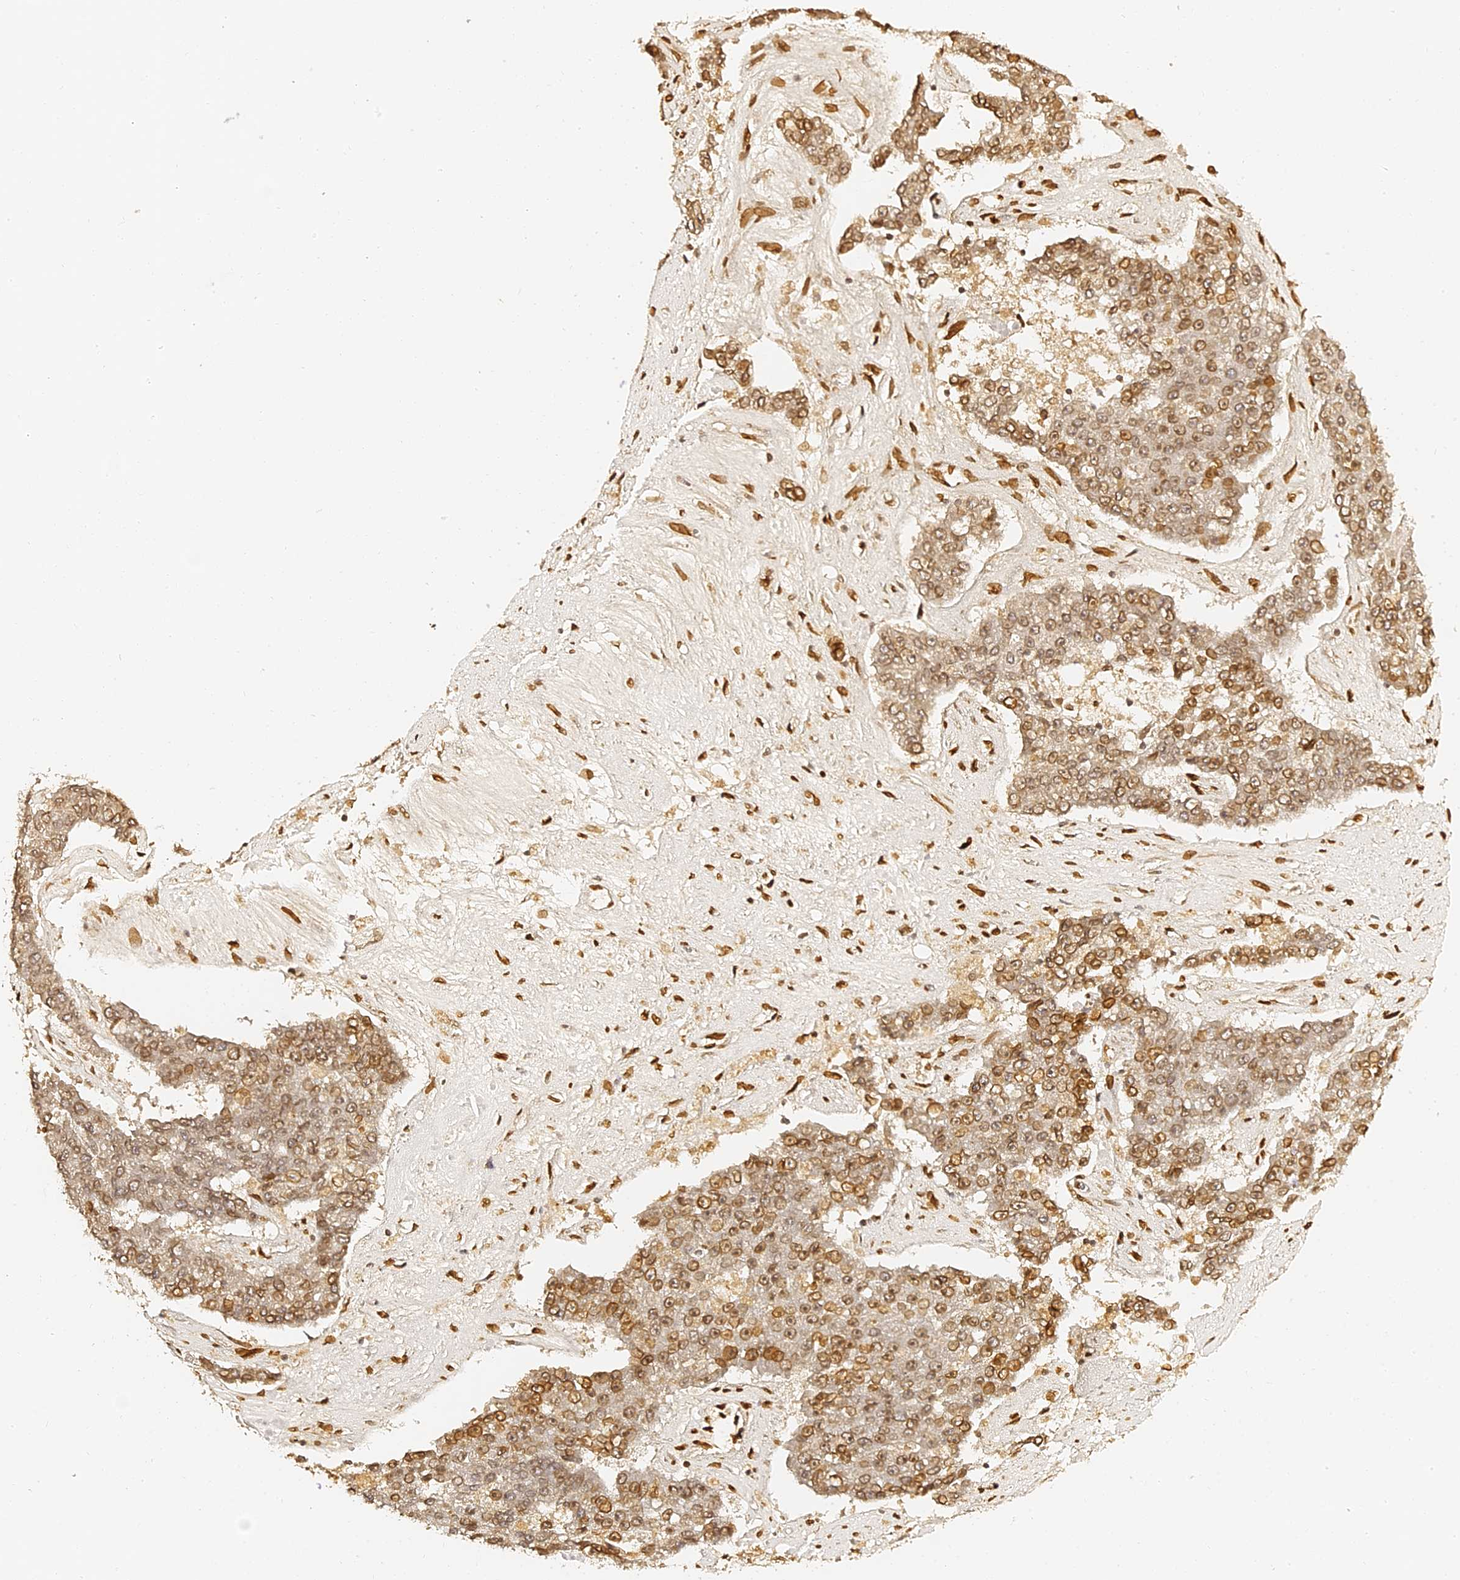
{"staining": {"intensity": "moderate", "quantity": ">75%", "location": "cytoplasmic/membranous,nuclear"}, "tissue": "pancreatic cancer", "cell_type": "Tumor cells", "image_type": "cancer", "snomed": [{"axis": "morphology", "description": "Adenocarcinoma, NOS"}, {"axis": "topography", "description": "Pancreas"}], "caption": "Protein staining displays moderate cytoplasmic/membranous and nuclear positivity in approximately >75% of tumor cells in adenocarcinoma (pancreatic). The staining was performed using DAB (3,3'-diaminobenzidine), with brown indicating positive protein expression. Nuclei are stained blue with hematoxylin.", "gene": "ANAPC5", "patient": {"sex": "male", "age": 50}}